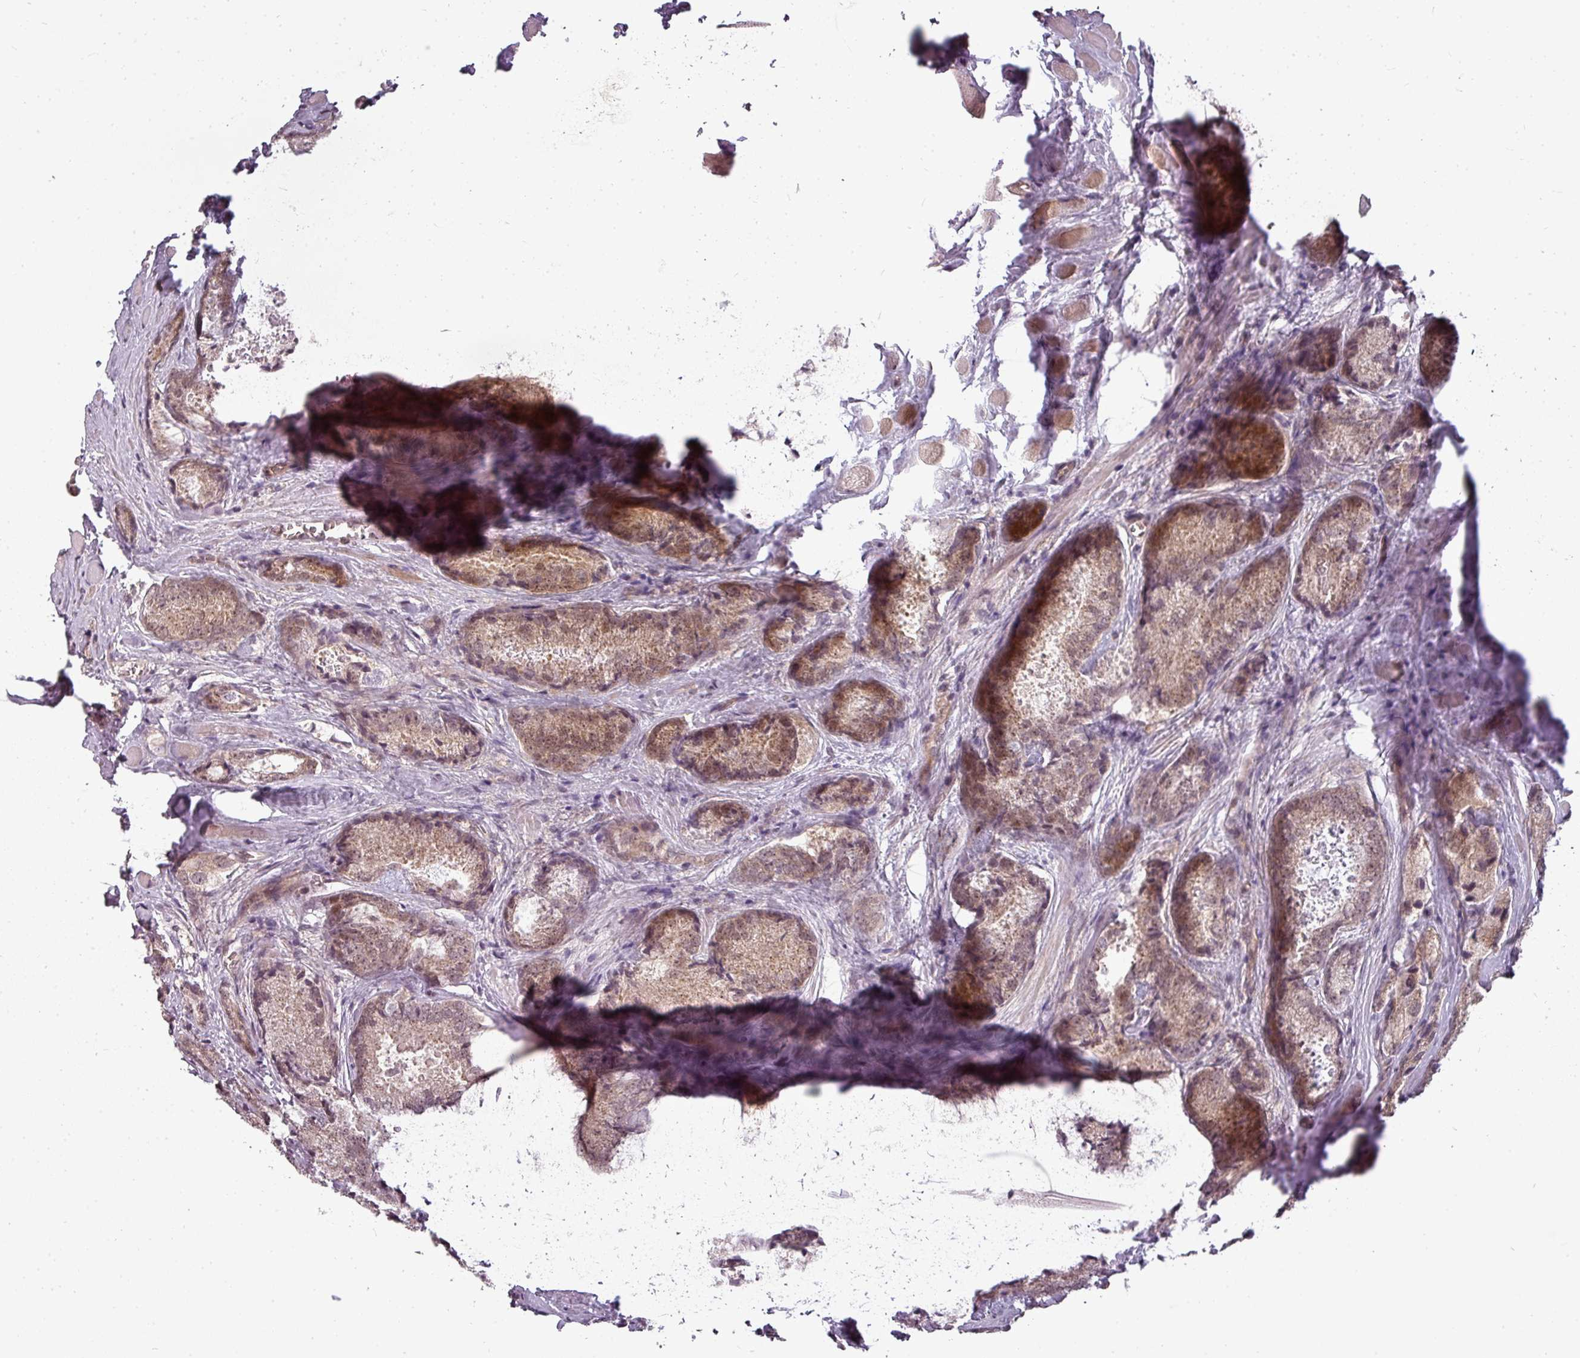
{"staining": {"intensity": "moderate", "quantity": ">75%", "location": "cytoplasmic/membranous"}, "tissue": "prostate cancer", "cell_type": "Tumor cells", "image_type": "cancer", "snomed": [{"axis": "morphology", "description": "Adenocarcinoma, Low grade"}, {"axis": "topography", "description": "Prostate"}], "caption": "Prostate cancer (low-grade adenocarcinoma) stained with a brown dye demonstrates moderate cytoplasmic/membranous positive staining in about >75% of tumor cells.", "gene": "CLIC1", "patient": {"sex": "male", "age": 68}}